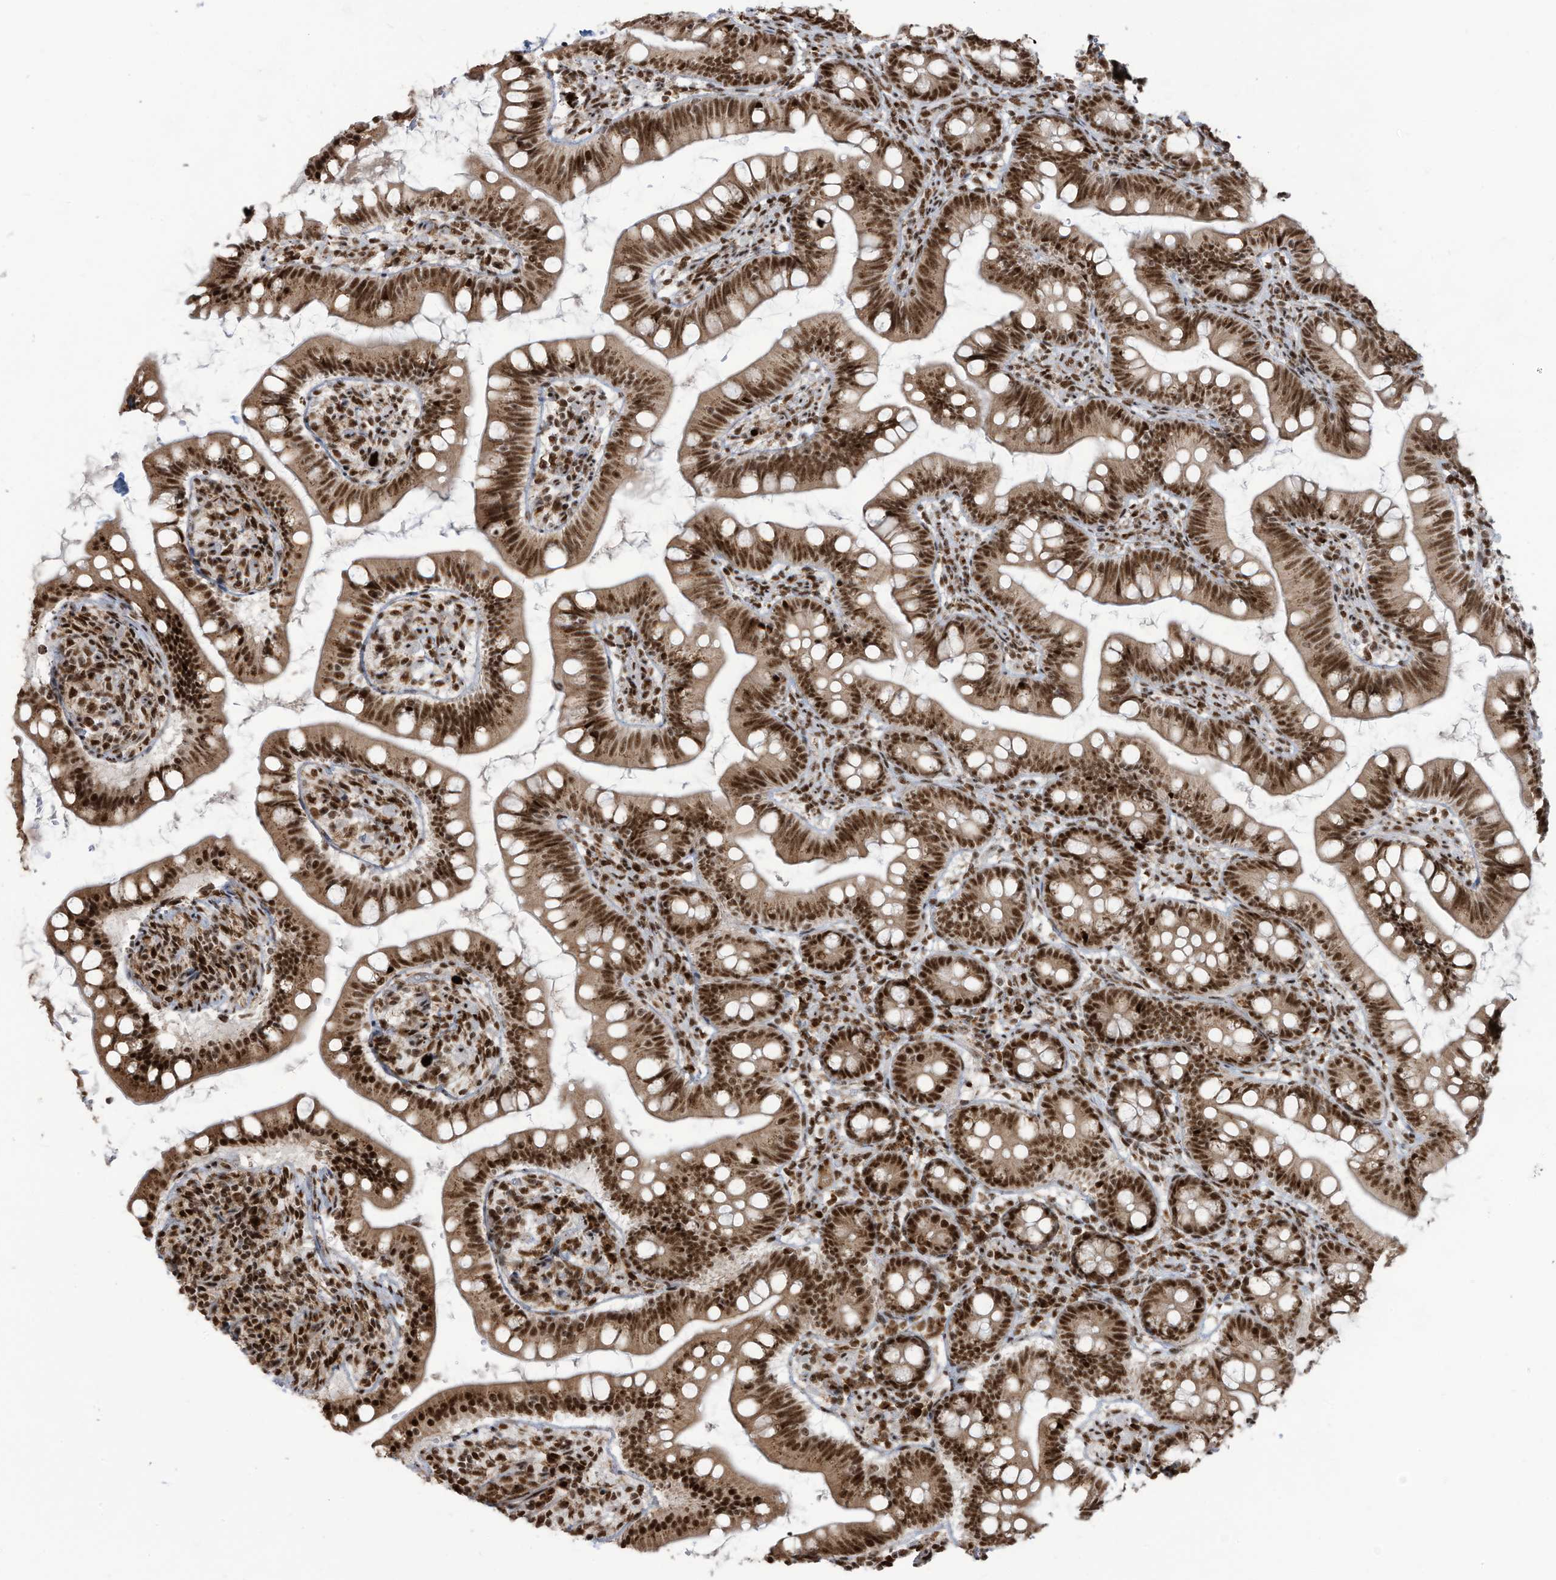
{"staining": {"intensity": "strong", "quantity": ">75%", "location": "cytoplasmic/membranous,nuclear"}, "tissue": "small intestine", "cell_type": "Glandular cells", "image_type": "normal", "snomed": [{"axis": "morphology", "description": "Normal tissue, NOS"}, {"axis": "topography", "description": "Small intestine"}], "caption": "DAB immunohistochemical staining of benign small intestine demonstrates strong cytoplasmic/membranous,nuclear protein expression in about >75% of glandular cells. Using DAB (brown) and hematoxylin (blue) stains, captured at high magnification using brightfield microscopy.", "gene": "LBH", "patient": {"sex": "male", "age": 7}}